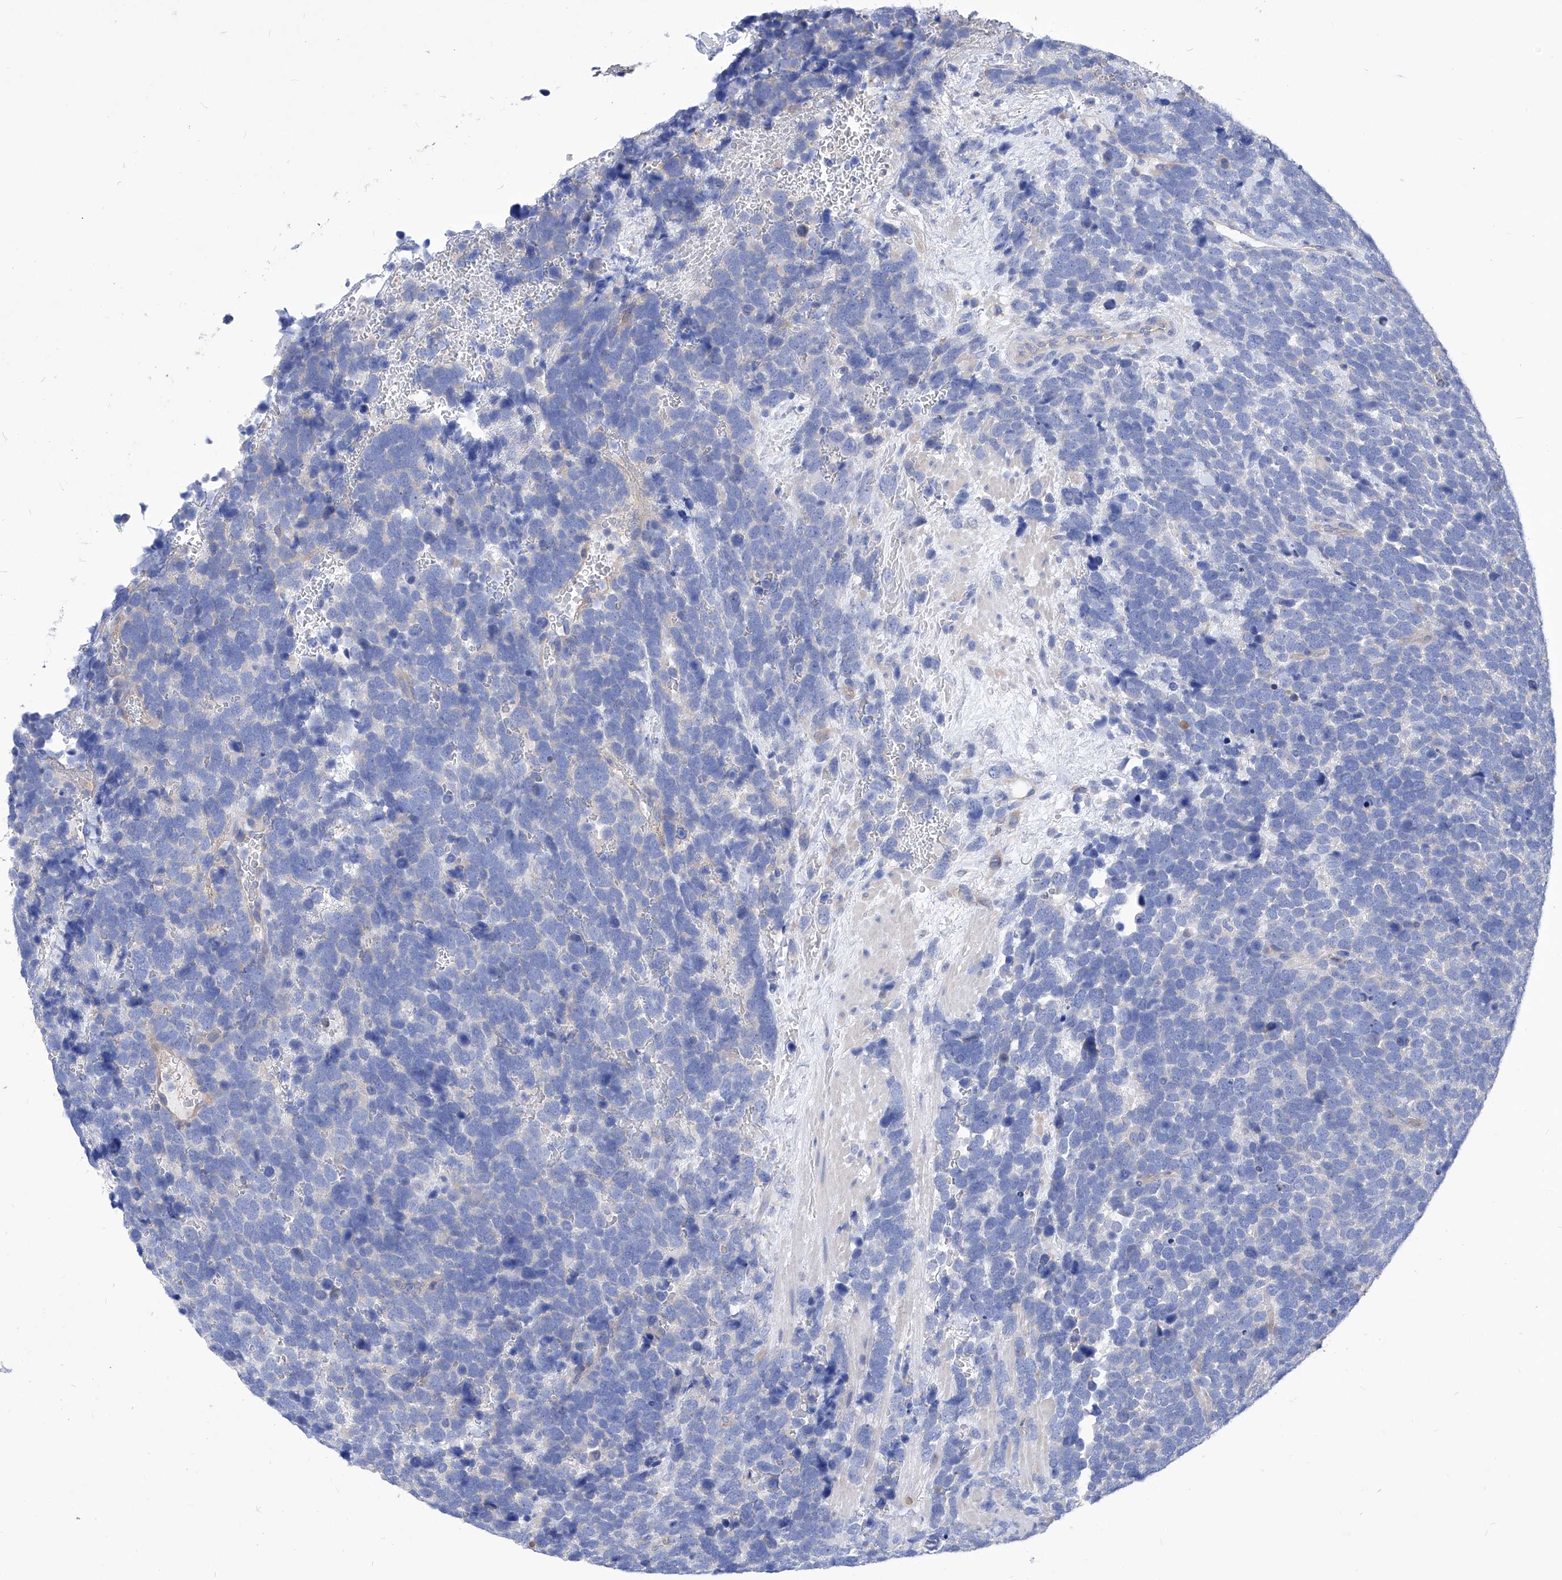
{"staining": {"intensity": "negative", "quantity": "none", "location": "none"}, "tissue": "urothelial cancer", "cell_type": "Tumor cells", "image_type": "cancer", "snomed": [{"axis": "morphology", "description": "Urothelial carcinoma, High grade"}, {"axis": "topography", "description": "Urinary bladder"}], "caption": "Tumor cells are negative for brown protein staining in urothelial carcinoma (high-grade).", "gene": "XPNPEP1", "patient": {"sex": "female", "age": 82}}